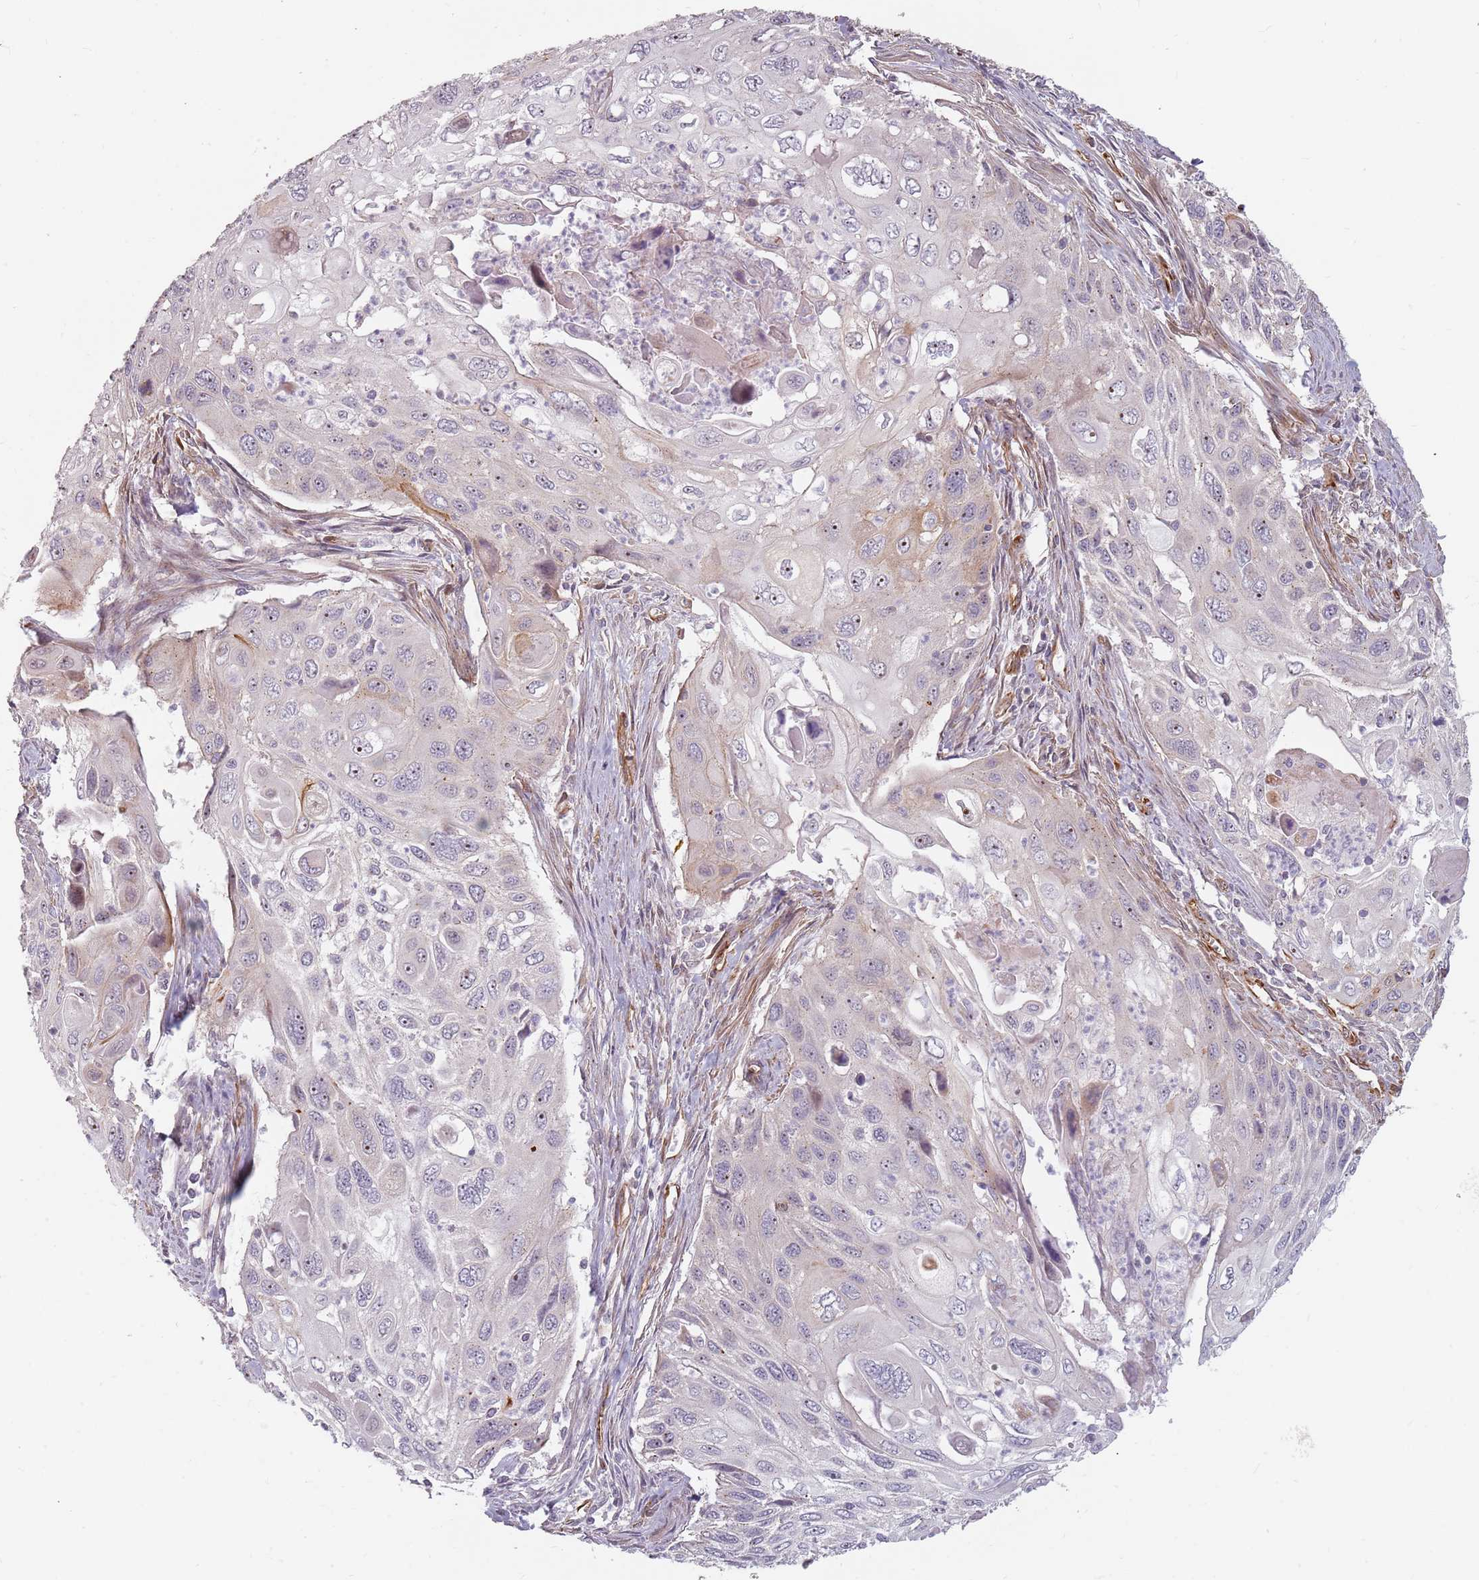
{"staining": {"intensity": "weak", "quantity": "<25%", "location": "cytoplasmic/membranous"}, "tissue": "cervical cancer", "cell_type": "Tumor cells", "image_type": "cancer", "snomed": [{"axis": "morphology", "description": "Squamous cell carcinoma, NOS"}, {"axis": "topography", "description": "Cervix"}], "caption": "Tumor cells show no significant staining in cervical cancer (squamous cell carcinoma). (Immunohistochemistry, brightfield microscopy, high magnification).", "gene": "GAS2L3", "patient": {"sex": "female", "age": 70}}